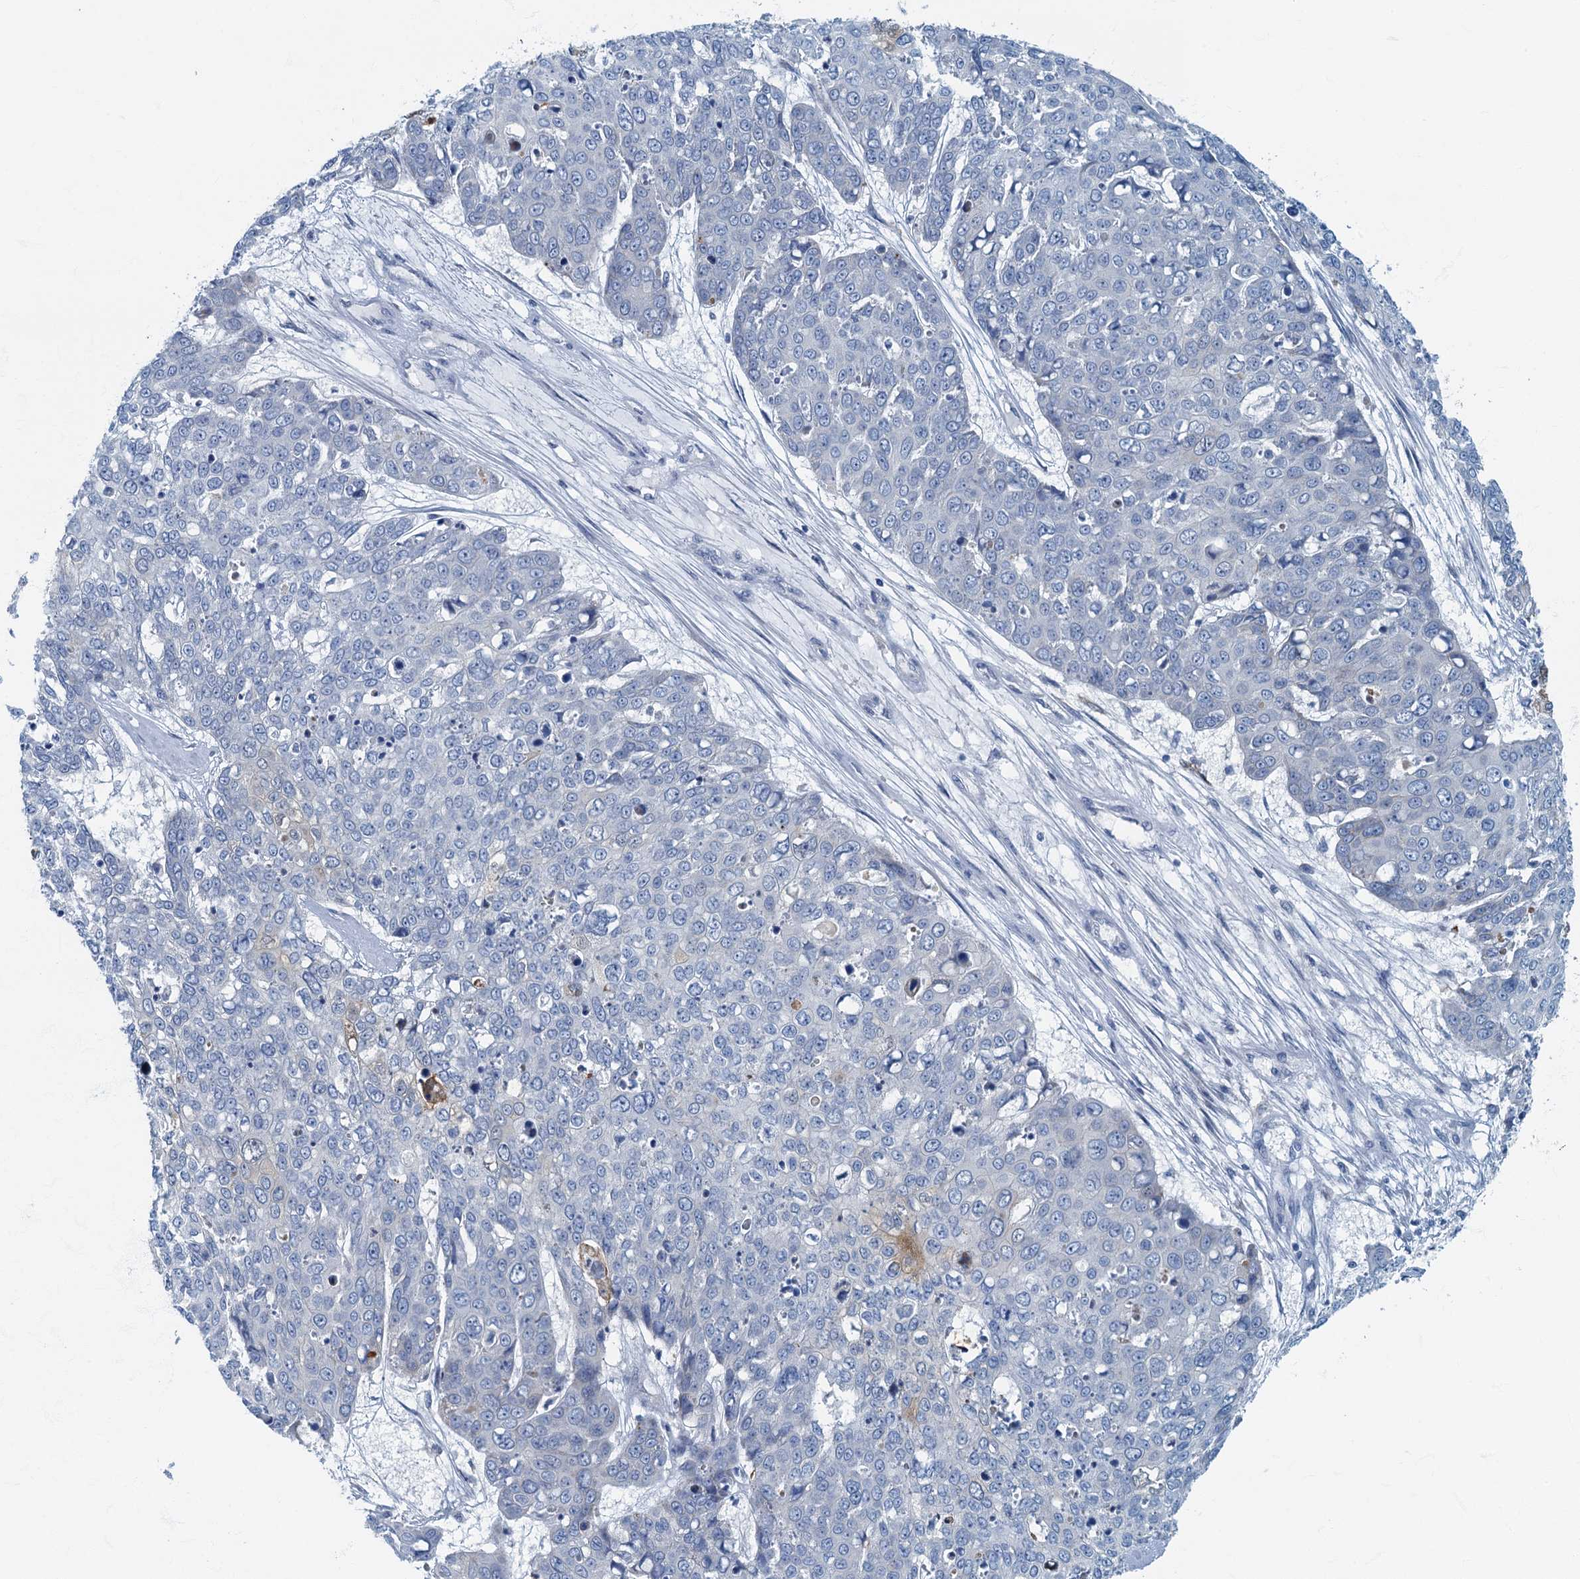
{"staining": {"intensity": "negative", "quantity": "none", "location": "none"}, "tissue": "skin cancer", "cell_type": "Tumor cells", "image_type": "cancer", "snomed": [{"axis": "morphology", "description": "Squamous cell carcinoma, NOS"}, {"axis": "topography", "description": "Skin"}], "caption": "Photomicrograph shows no significant protein positivity in tumor cells of skin squamous cell carcinoma. Nuclei are stained in blue.", "gene": "ANKDD1A", "patient": {"sex": "male", "age": 71}}